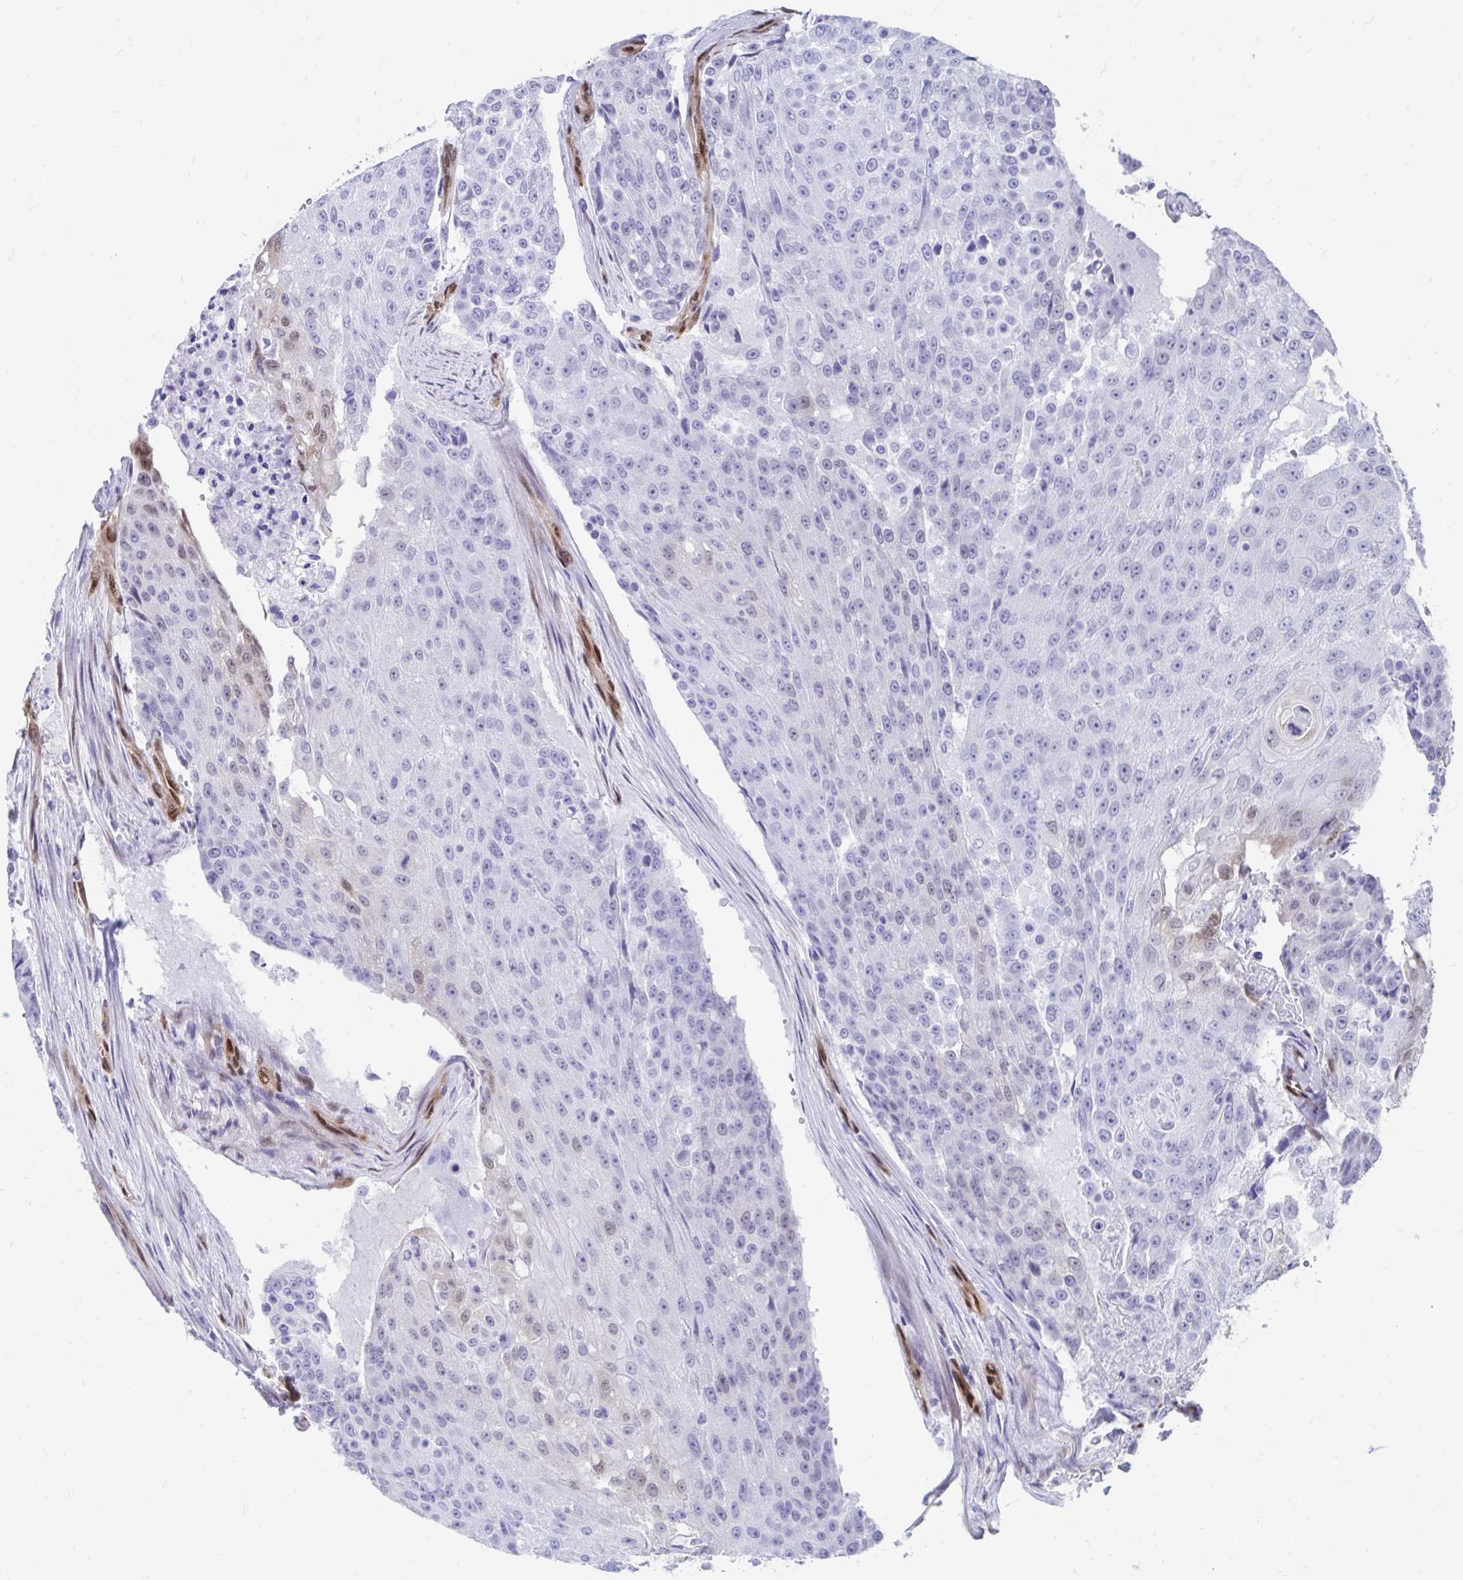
{"staining": {"intensity": "negative", "quantity": "none", "location": "none"}, "tissue": "urothelial cancer", "cell_type": "Tumor cells", "image_type": "cancer", "snomed": [{"axis": "morphology", "description": "Urothelial carcinoma, High grade"}, {"axis": "topography", "description": "Urinary bladder"}], "caption": "Human urothelial cancer stained for a protein using immunohistochemistry (IHC) exhibits no expression in tumor cells.", "gene": "RBPMS", "patient": {"sex": "female", "age": 63}}